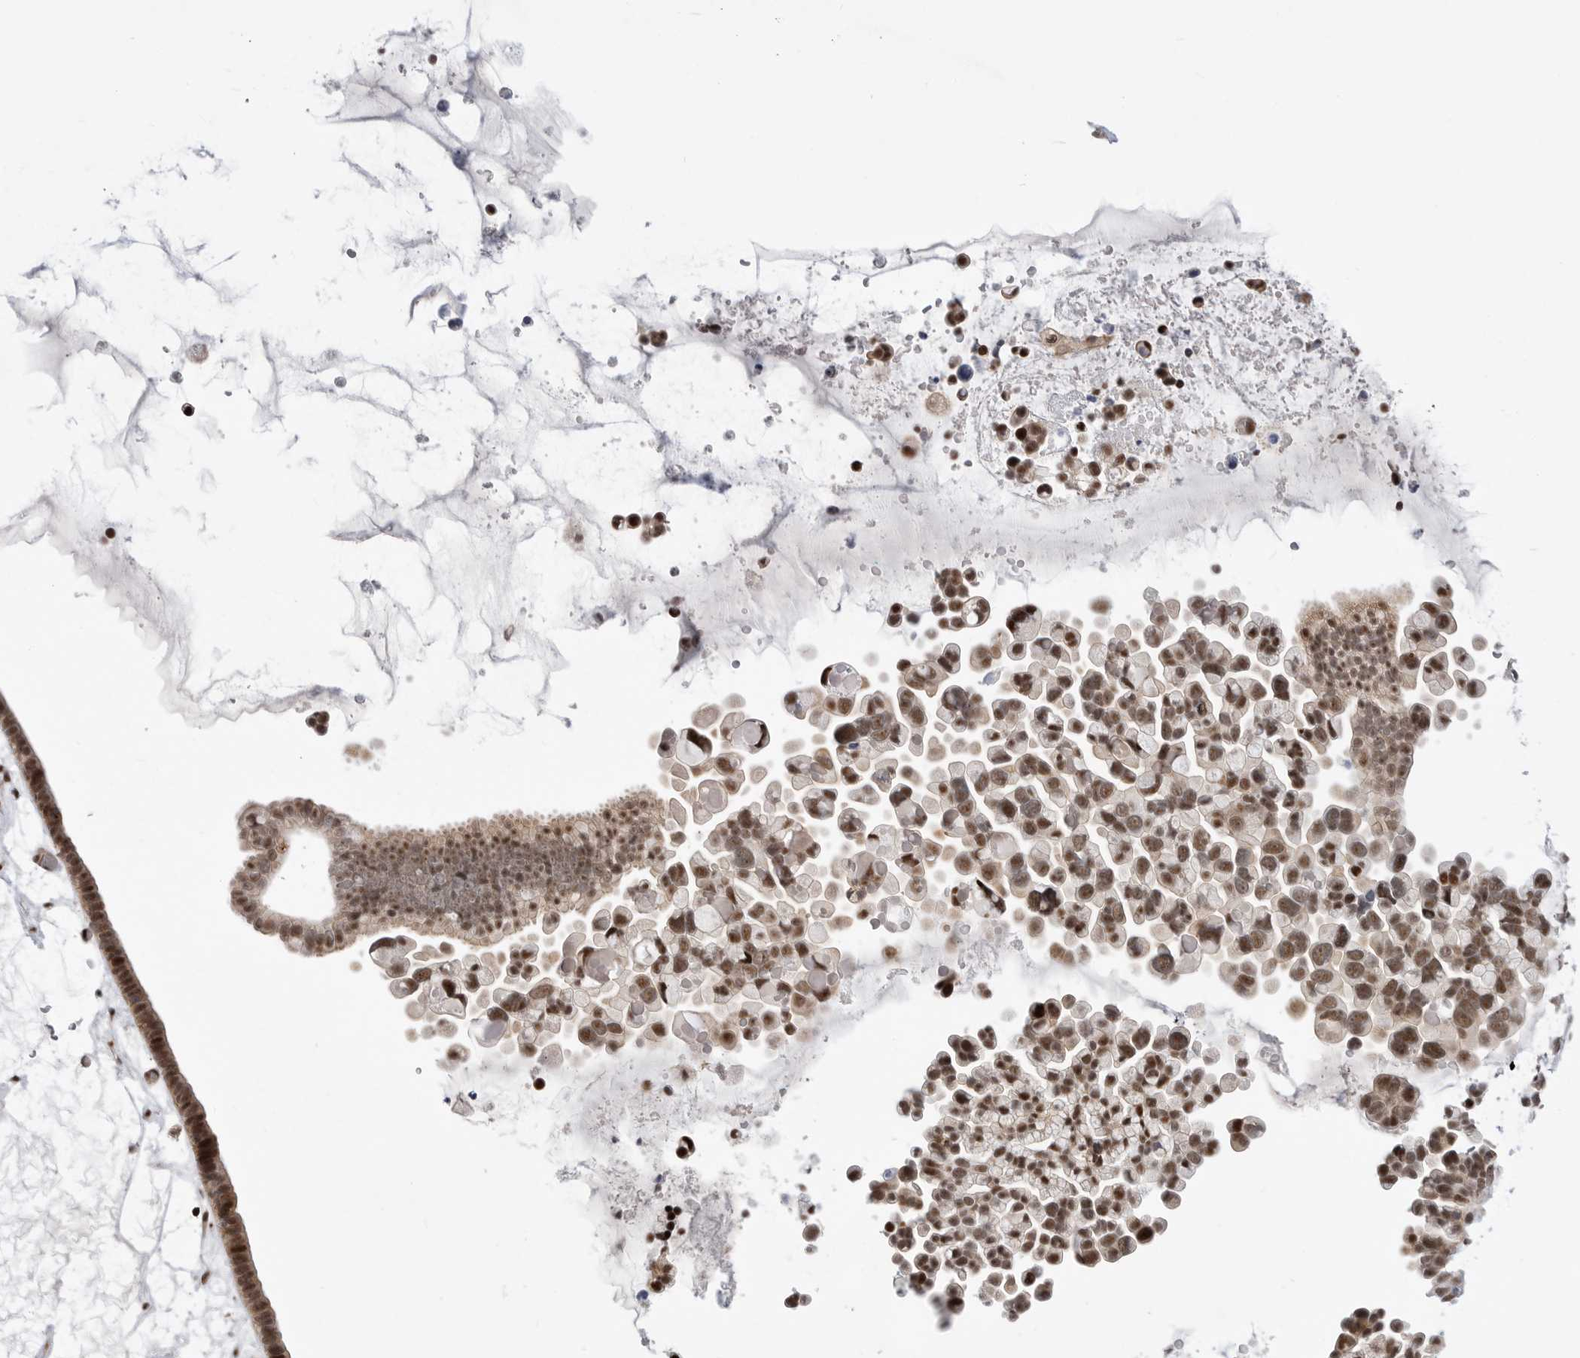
{"staining": {"intensity": "strong", "quantity": ">75%", "location": "nuclear"}, "tissue": "ovarian cancer", "cell_type": "Tumor cells", "image_type": "cancer", "snomed": [{"axis": "morphology", "description": "Cystadenocarcinoma, serous, NOS"}, {"axis": "topography", "description": "Ovary"}], "caption": "DAB (3,3'-diaminobenzidine) immunohistochemical staining of human ovarian serous cystadenocarcinoma demonstrates strong nuclear protein staining in approximately >75% of tumor cells.", "gene": "GPATCH2", "patient": {"sex": "female", "age": 56}}